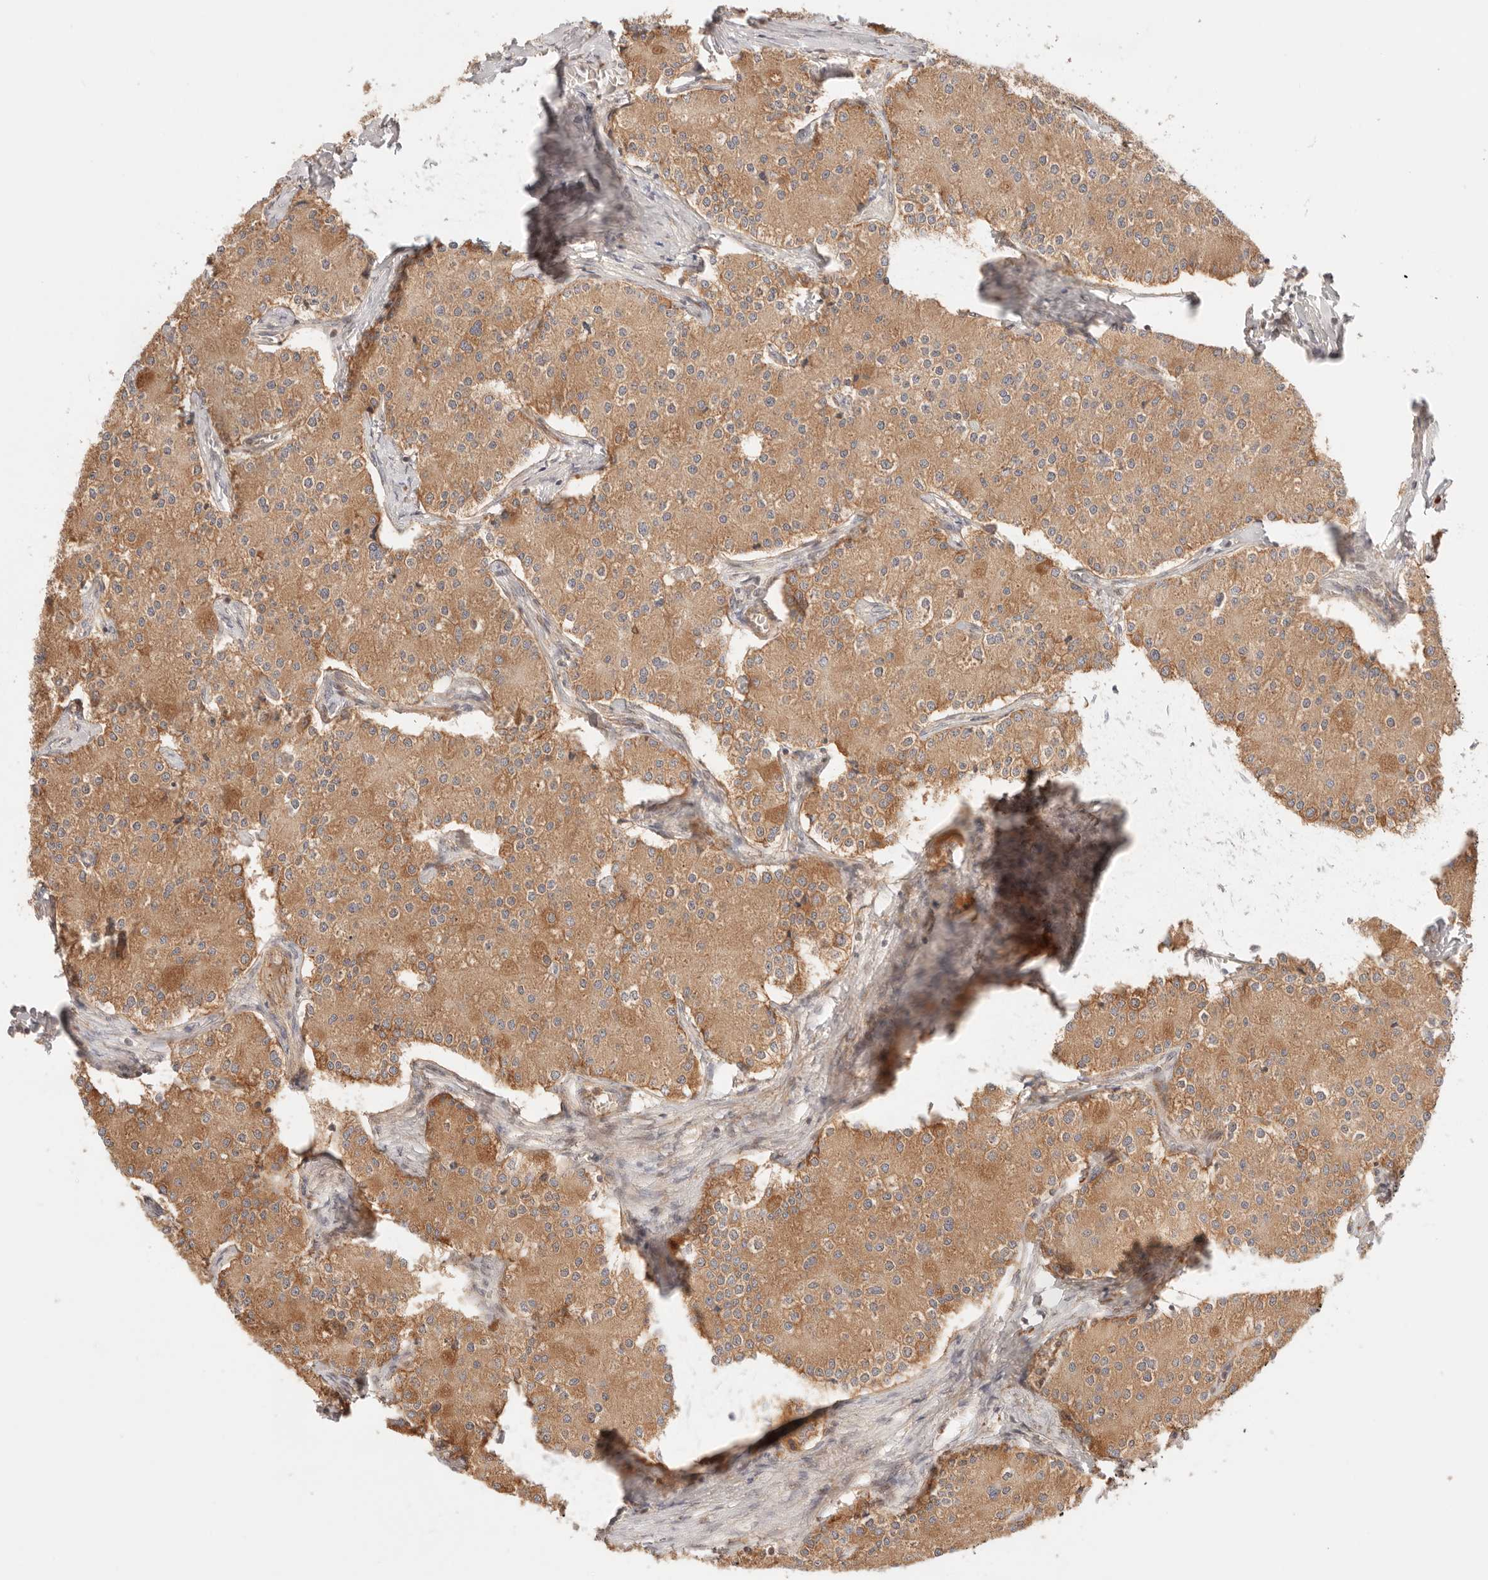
{"staining": {"intensity": "moderate", "quantity": ">75%", "location": "cytoplasmic/membranous"}, "tissue": "carcinoid", "cell_type": "Tumor cells", "image_type": "cancer", "snomed": [{"axis": "morphology", "description": "Carcinoid, malignant, NOS"}, {"axis": "topography", "description": "Colon"}], "caption": "Tumor cells show moderate cytoplasmic/membranous expression in about >75% of cells in carcinoid (malignant). The protein of interest is shown in brown color, while the nuclei are stained blue.", "gene": "IL1R2", "patient": {"sex": "female", "age": 52}}